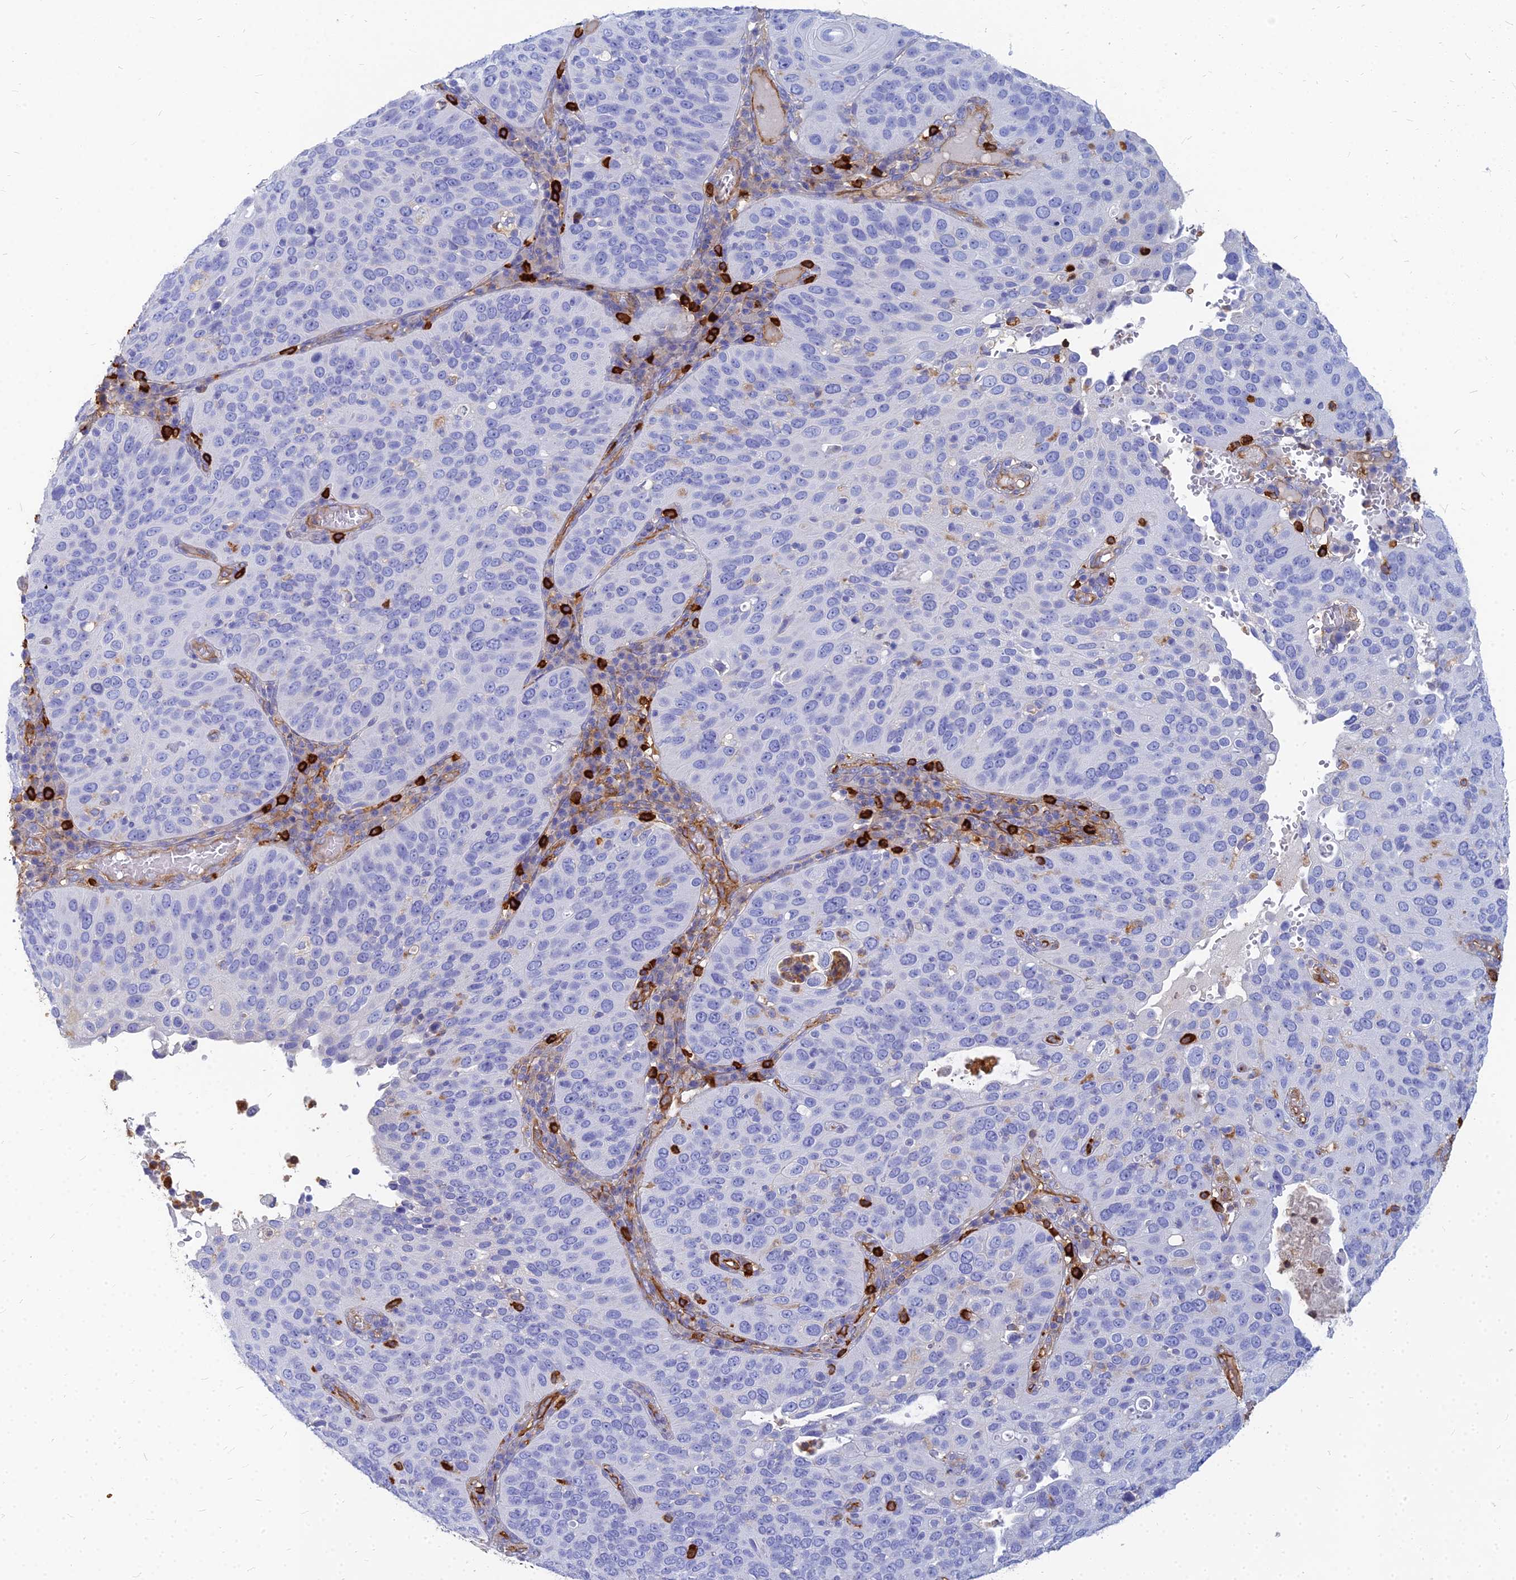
{"staining": {"intensity": "negative", "quantity": "none", "location": "none"}, "tissue": "cervical cancer", "cell_type": "Tumor cells", "image_type": "cancer", "snomed": [{"axis": "morphology", "description": "Squamous cell carcinoma, NOS"}, {"axis": "topography", "description": "Cervix"}], "caption": "Histopathology image shows no significant protein positivity in tumor cells of squamous cell carcinoma (cervical).", "gene": "VAT1", "patient": {"sex": "female", "age": 36}}